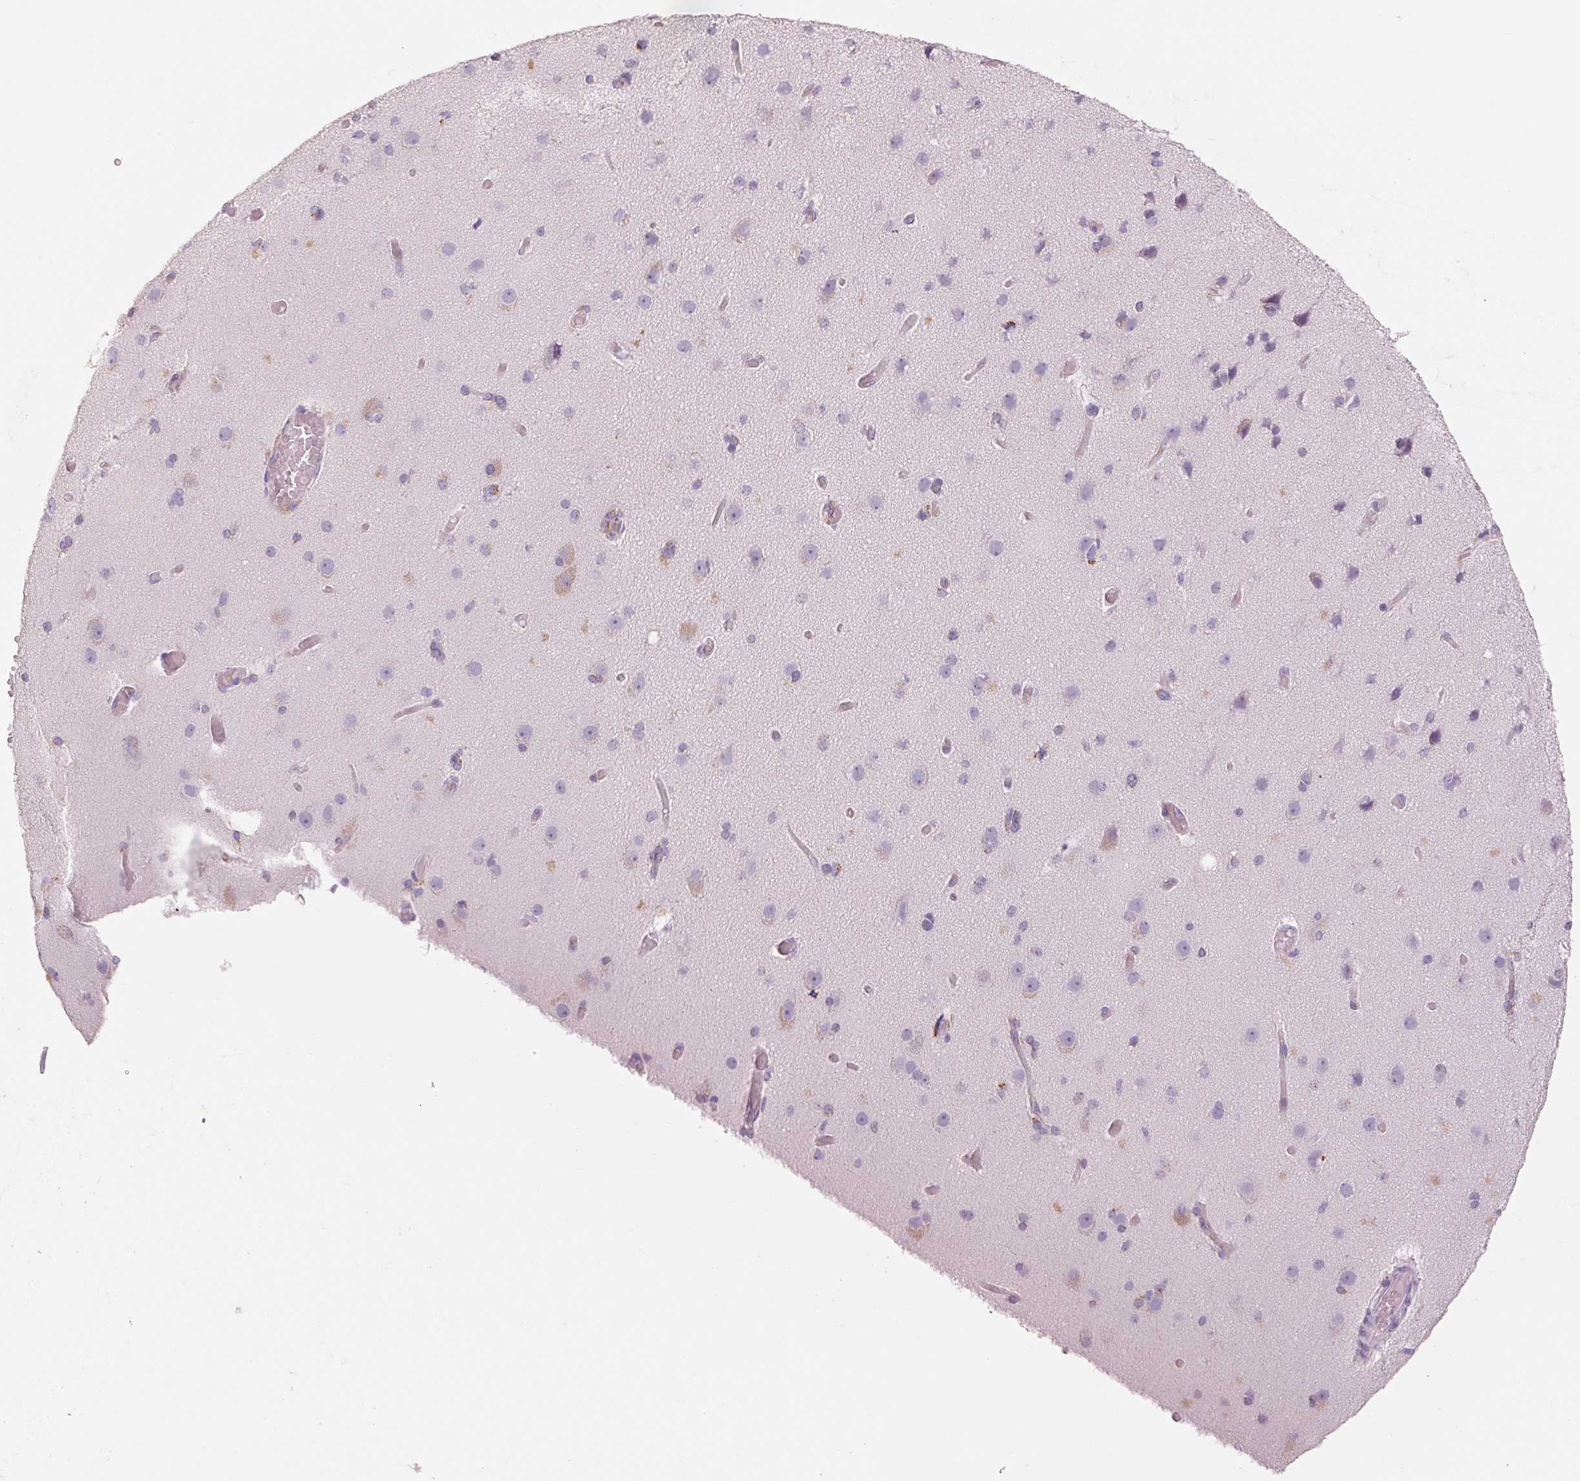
{"staining": {"intensity": "negative", "quantity": "none", "location": "none"}, "tissue": "cerebral cortex", "cell_type": "Endothelial cells", "image_type": "normal", "snomed": [{"axis": "morphology", "description": "Normal tissue, NOS"}, {"axis": "morphology", "description": "Glioma, malignant, High grade"}, {"axis": "topography", "description": "Cerebral cortex"}], "caption": "Endothelial cells are negative for brown protein staining in normal cerebral cortex. The staining is performed using DAB (3,3'-diaminobenzidine) brown chromogen with nuclei counter-stained in using hematoxylin.", "gene": "GALNT7", "patient": {"sex": "male", "age": 71}}